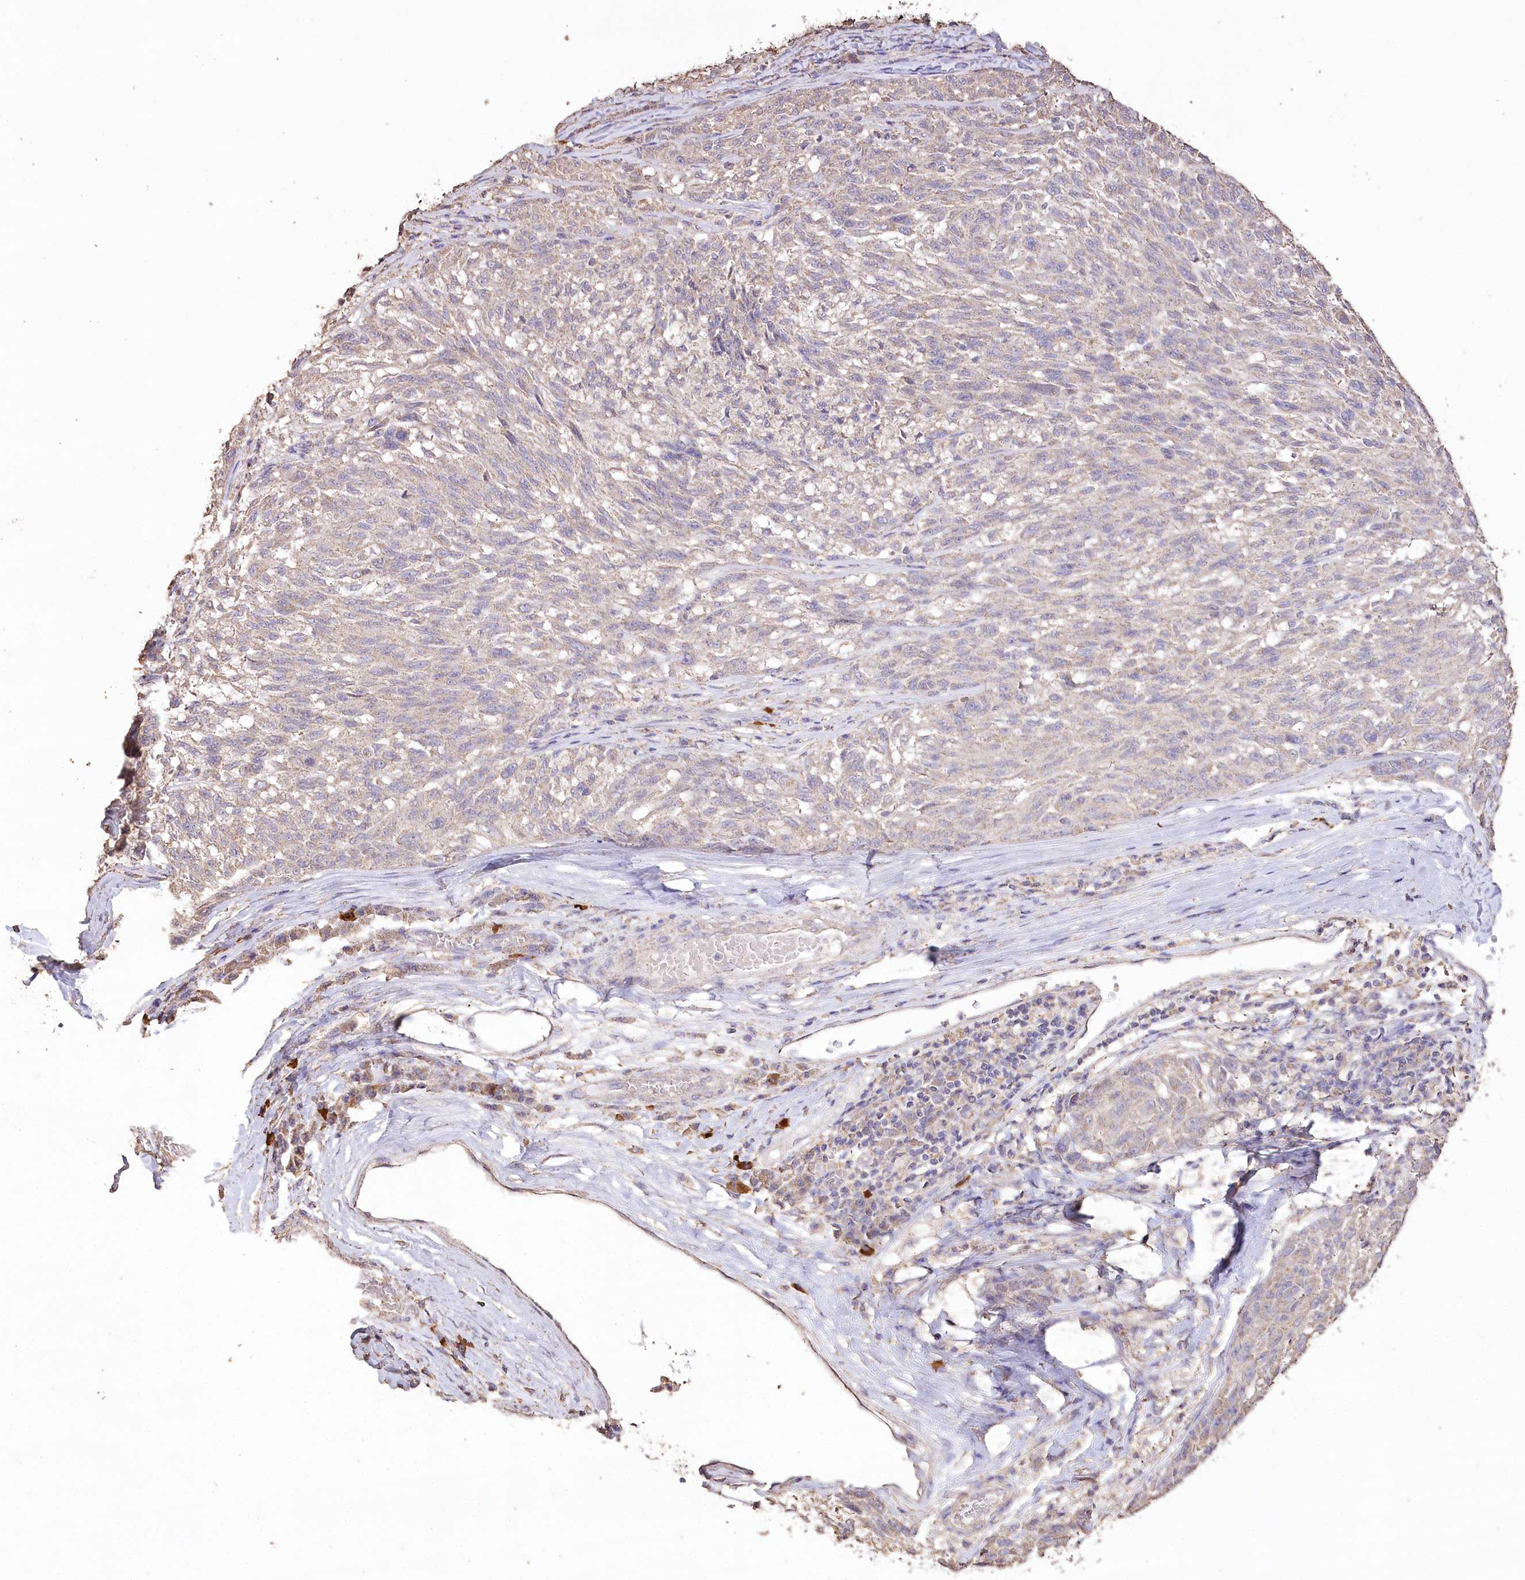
{"staining": {"intensity": "weak", "quantity": "<25%", "location": "cytoplasmic/membranous"}, "tissue": "melanoma", "cell_type": "Tumor cells", "image_type": "cancer", "snomed": [{"axis": "morphology", "description": "Malignant melanoma, NOS"}, {"axis": "topography", "description": "Skin"}], "caption": "A micrograph of malignant melanoma stained for a protein displays no brown staining in tumor cells. (DAB (3,3'-diaminobenzidine) immunohistochemistry (IHC), high magnification).", "gene": "IREB2", "patient": {"sex": "male", "age": 53}}